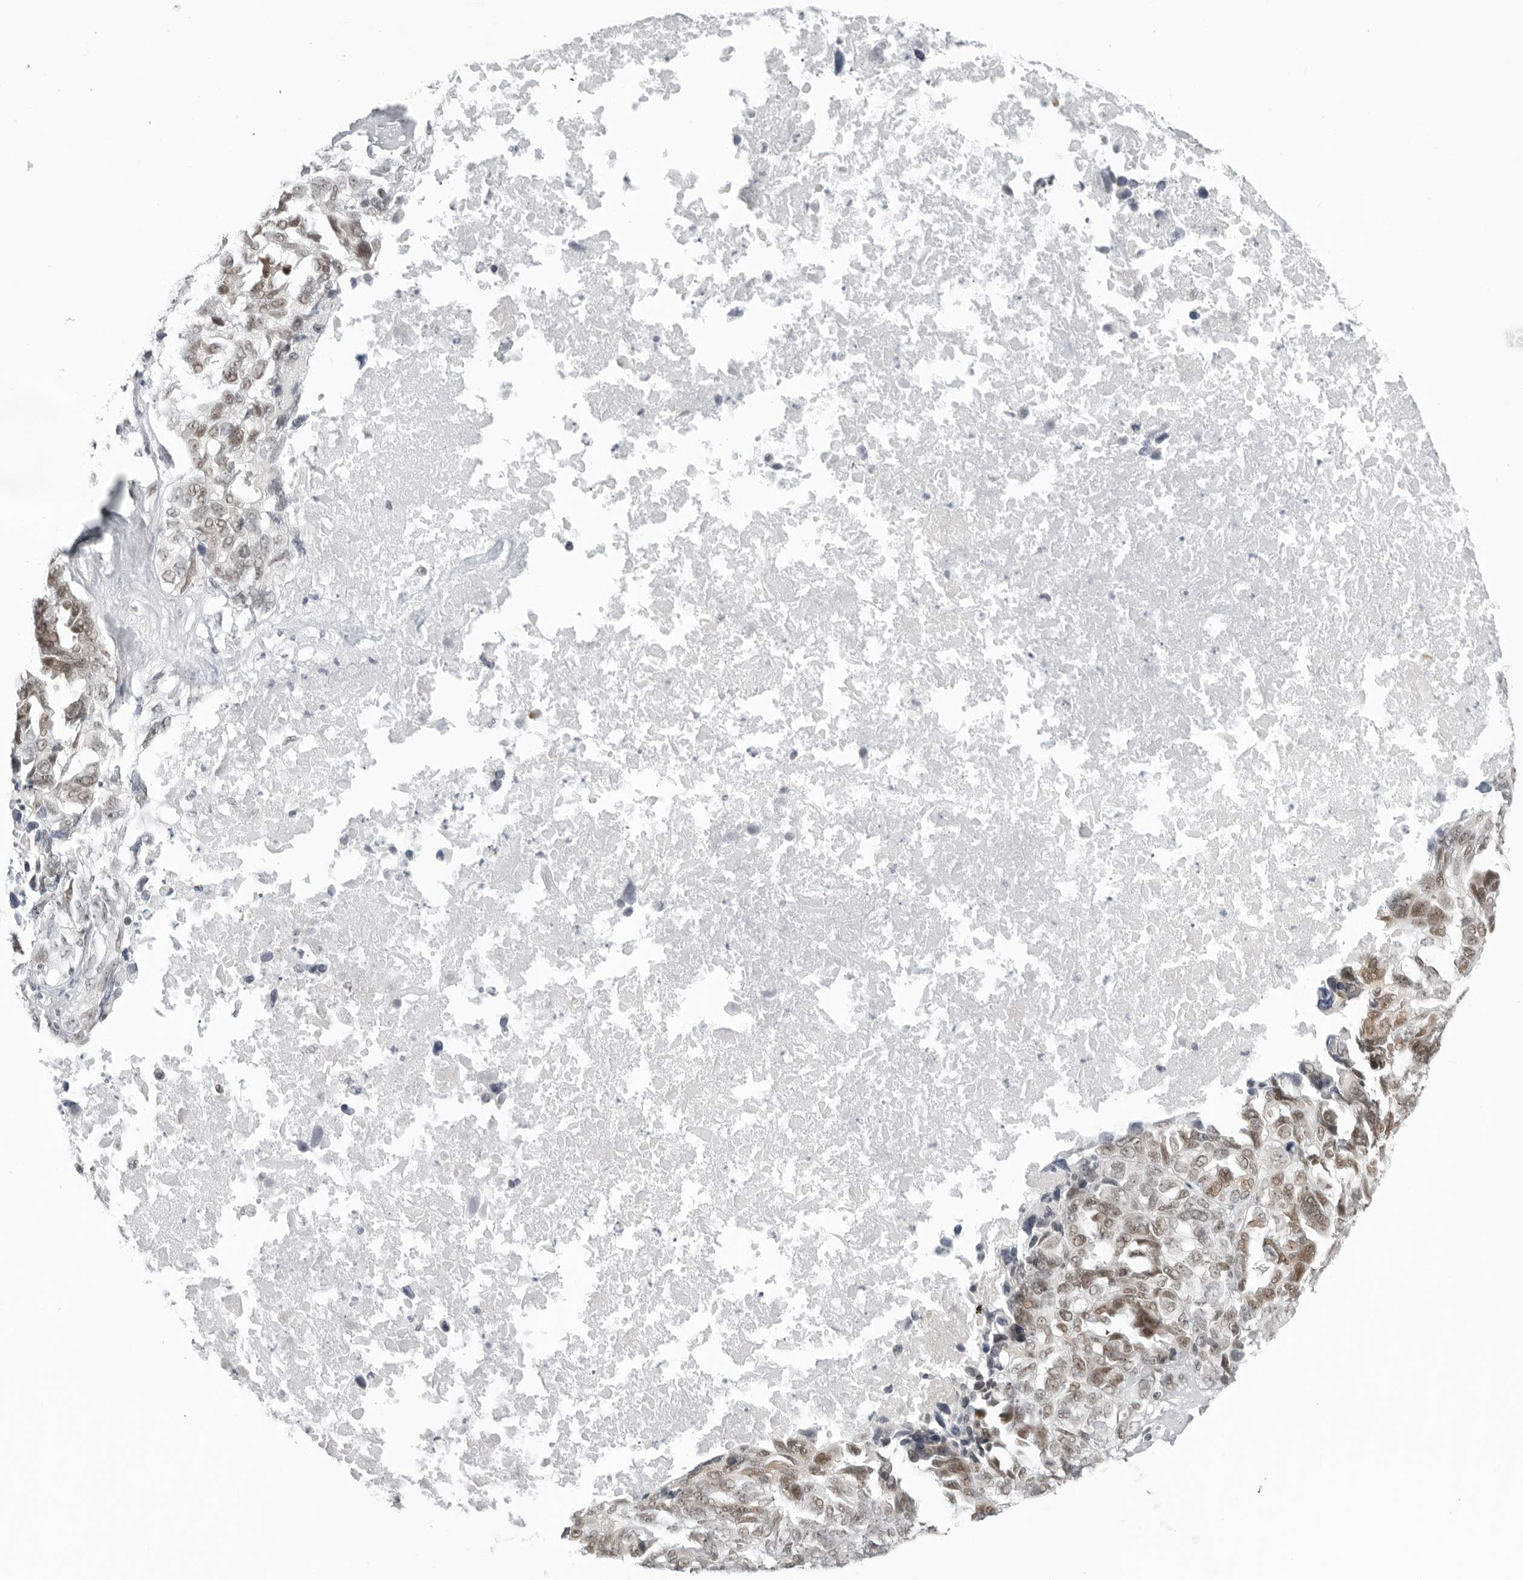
{"staining": {"intensity": "moderate", "quantity": ">75%", "location": "nuclear"}, "tissue": "ovarian cancer", "cell_type": "Tumor cells", "image_type": "cancer", "snomed": [{"axis": "morphology", "description": "Cystadenocarcinoma, serous, NOS"}, {"axis": "topography", "description": "Ovary"}], "caption": "Tumor cells display moderate nuclear staining in about >75% of cells in ovarian serous cystadenocarcinoma.", "gene": "FOXK2", "patient": {"sex": "female", "age": 79}}